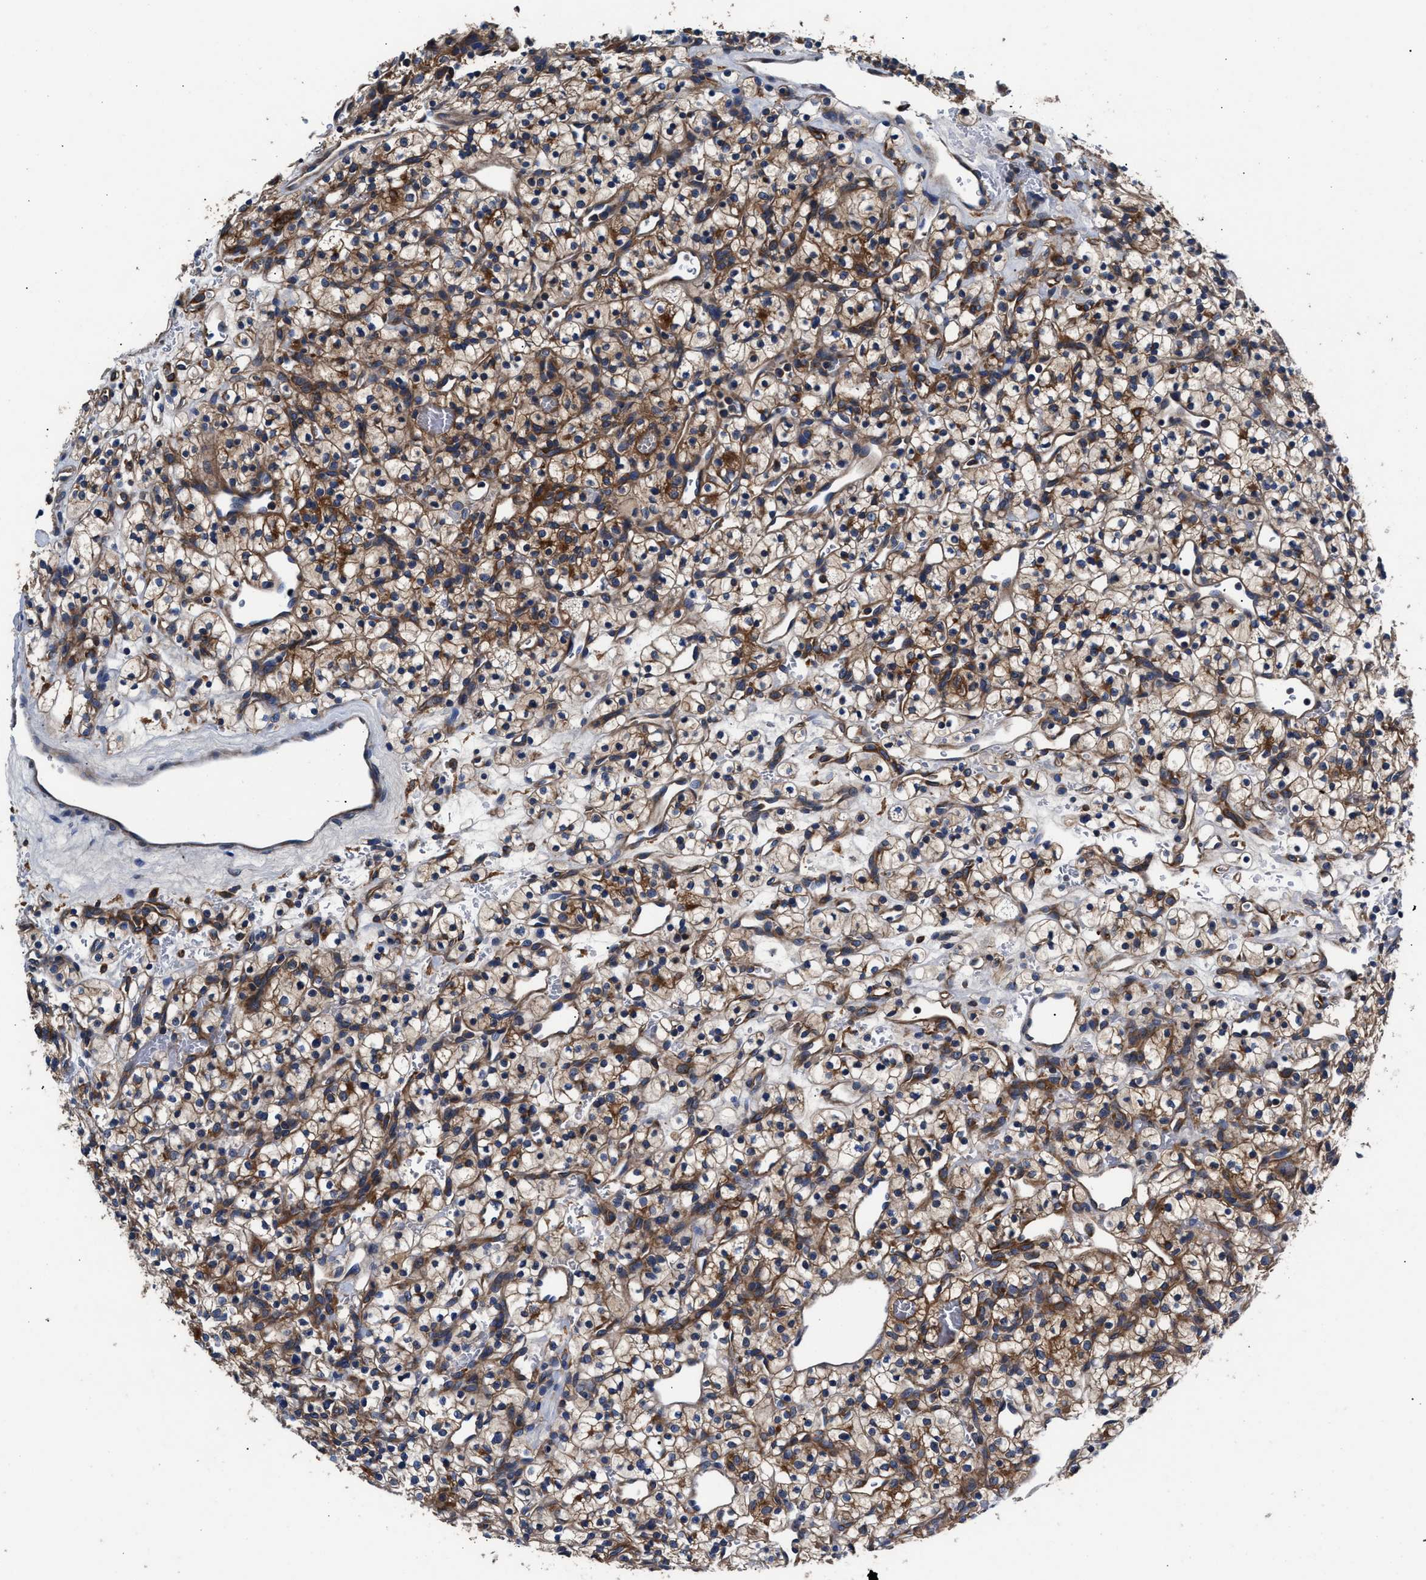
{"staining": {"intensity": "strong", "quantity": ">75%", "location": "cytoplasmic/membranous"}, "tissue": "renal cancer", "cell_type": "Tumor cells", "image_type": "cancer", "snomed": [{"axis": "morphology", "description": "Adenocarcinoma, NOS"}, {"axis": "topography", "description": "Kidney"}], "caption": "DAB (3,3'-diaminobenzidine) immunohistochemical staining of human renal cancer (adenocarcinoma) exhibits strong cytoplasmic/membranous protein expression in approximately >75% of tumor cells.", "gene": "SH3GL1", "patient": {"sex": "female", "age": 57}}